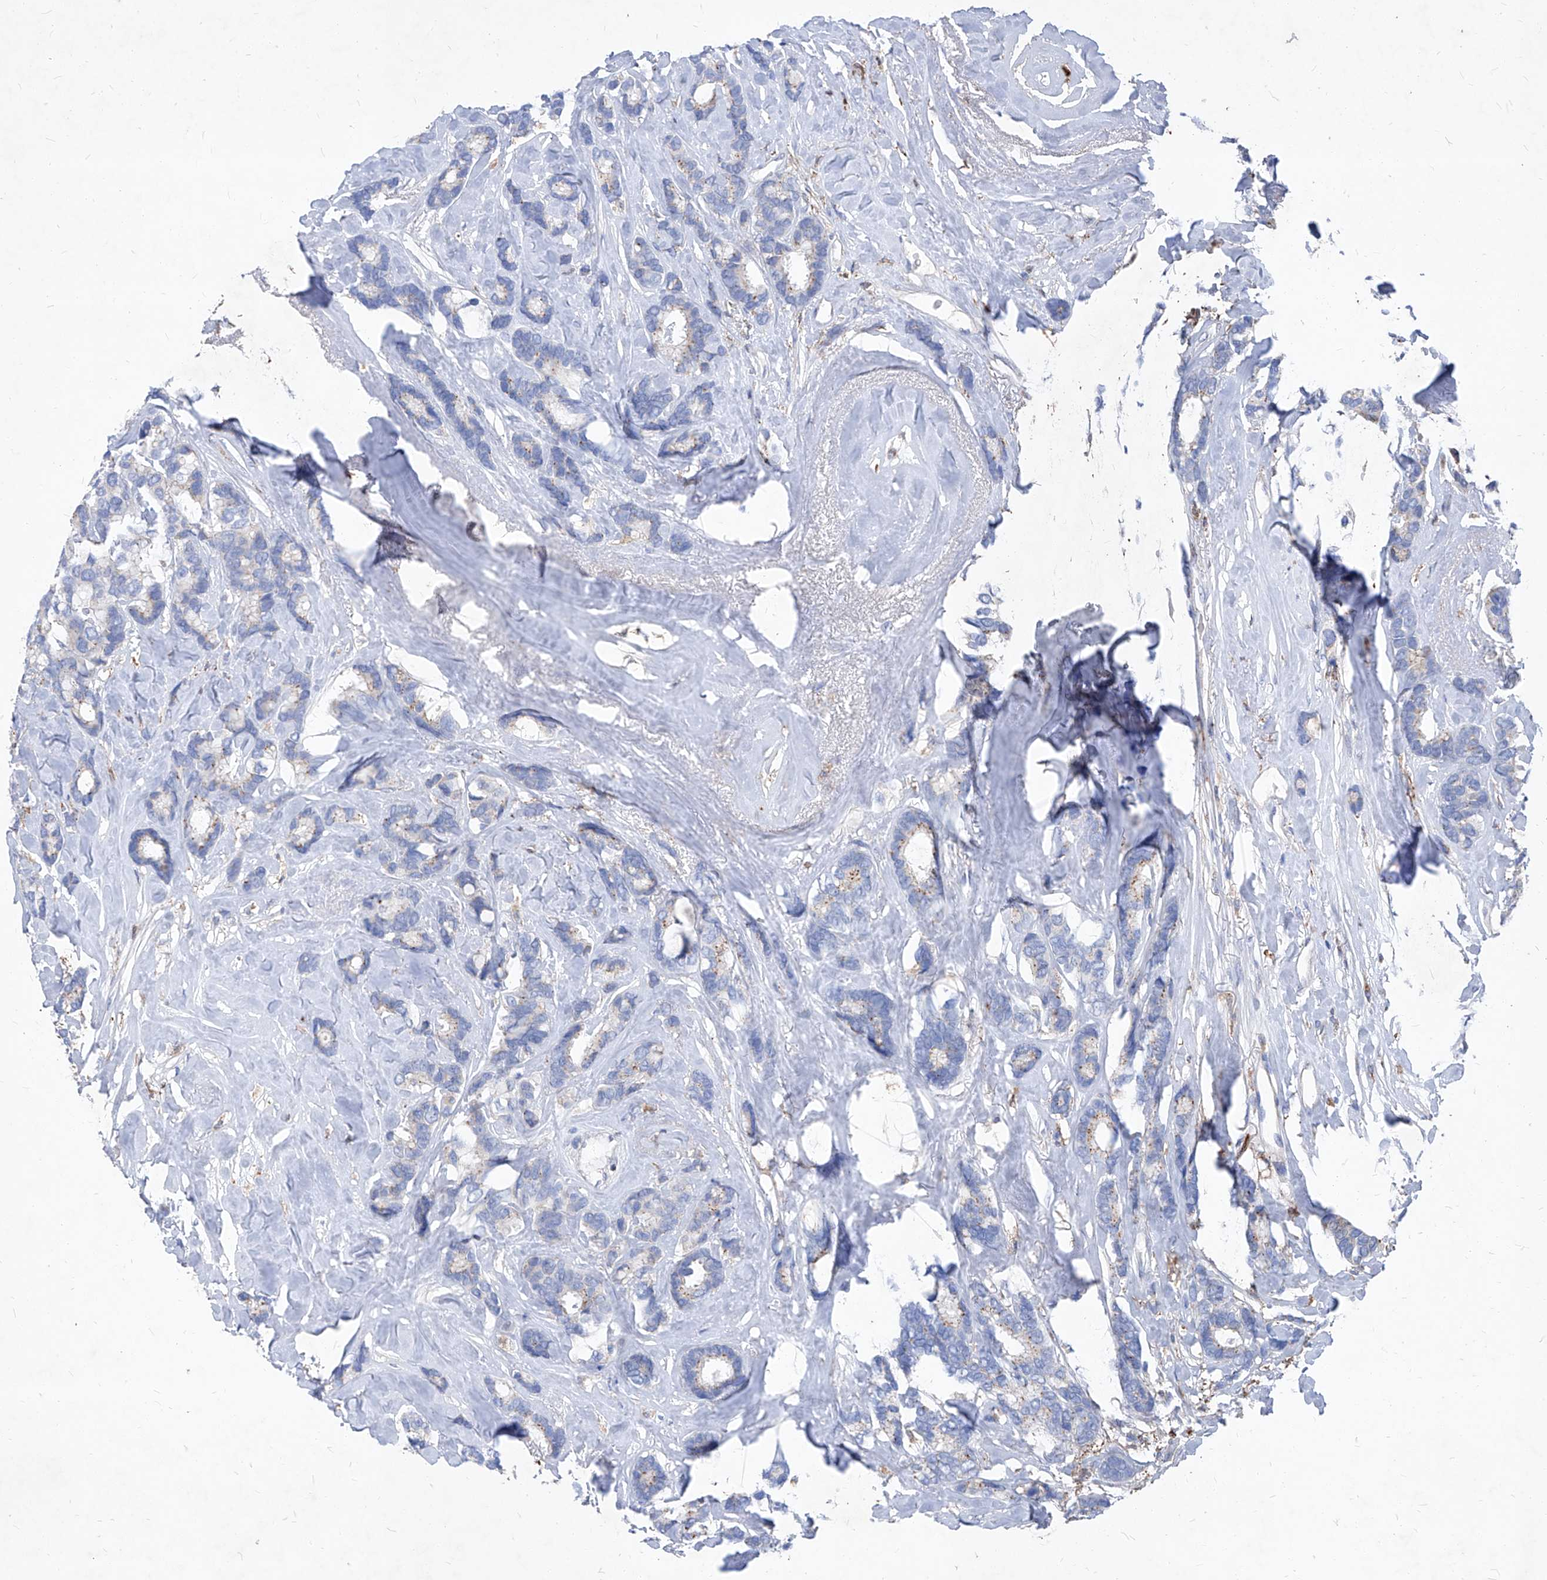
{"staining": {"intensity": "weak", "quantity": "<25%", "location": "cytoplasmic/membranous"}, "tissue": "breast cancer", "cell_type": "Tumor cells", "image_type": "cancer", "snomed": [{"axis": "morphology", "description": "Duct carcinoma"}, {"axis": "topography", "description": "Breast"}], "caption": "Immunohistochemical staining of breast cancer exhibits no significant positivity in tumor cells.", "gene": "UBOX5", "patient": {"sex": "female", "age": 87}}